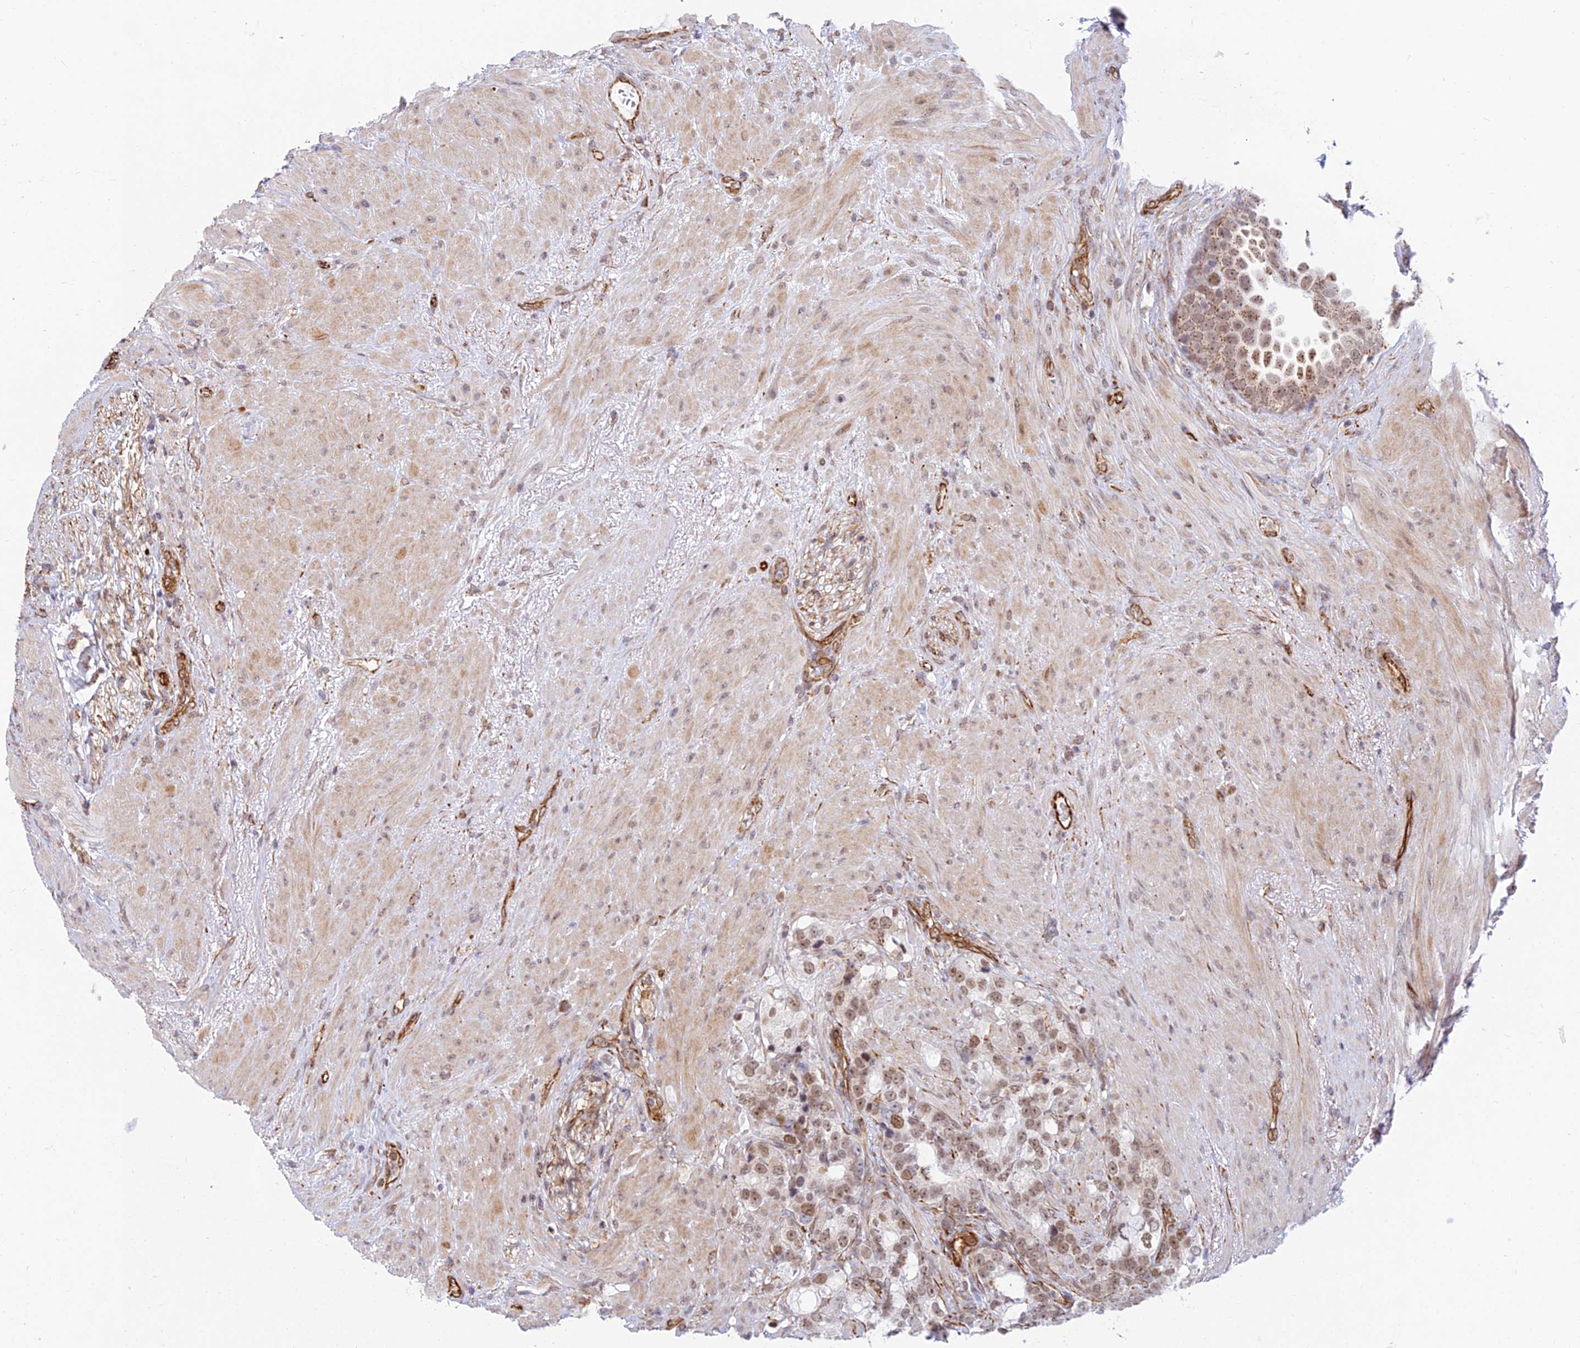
{"staining": {"intensity": "moderate", "quantity": ">75%", "location": "nuclear"}, "tissue": "prostate cancer", "cell_type": "Tumor cells", "image_type": "cancer", "snomed": [{"axis": "morphology", "description": "Adenocarcinoma, High grade"}, {"axis": "topography", "description": "Prostate"}], "caption": "High-power microscopy captured an IHC image of prostate cancer, revealing moderate nuclear staining in about >75% of tumor cells.", "gene": "SAPCD2", "patient": {"sex": "male", "age": 74}}